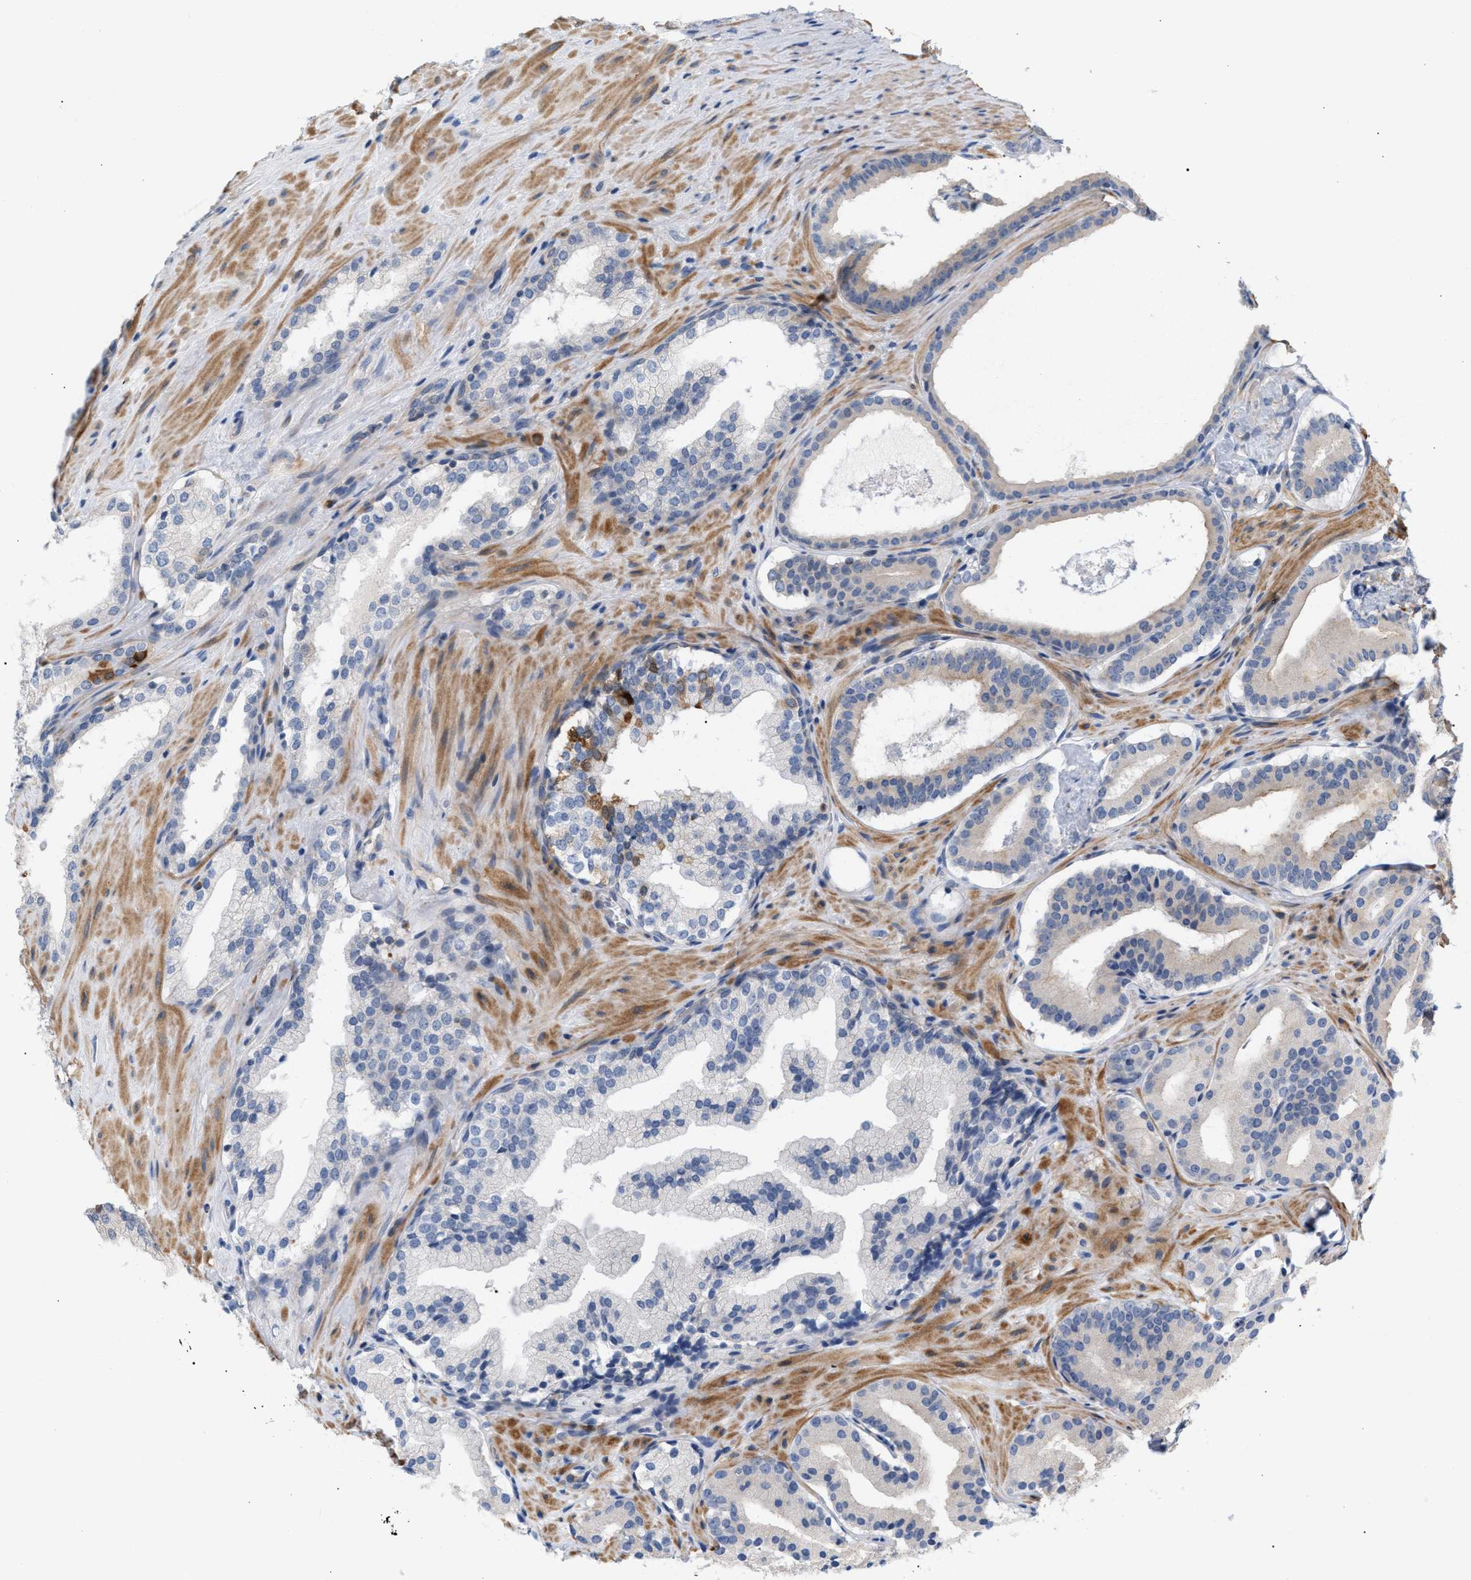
{"staining": {"intensity": "negative", "quantity": "none", "location": "none"}, "tissue": "prostate cancer", "cell_type": "Tumor cells", "image_type": "cancer", "snomed": [{"axis": "morphology", "description": "Adenocarcinoma, Low grade"}, {"axis": "topography", "description": "Prostate"}], "caption": "Immunohistochemistry (IHC) micrograph of neoplastic tissue: human prostate cancer (adenocarcinoma (low-grade)) stained with DAB (3,3'-diaminobenzidine) reveals no significant protein staining in tumor cells.", "gene": "LRCH1", "patient": {"sex": "male", "age": 51}}